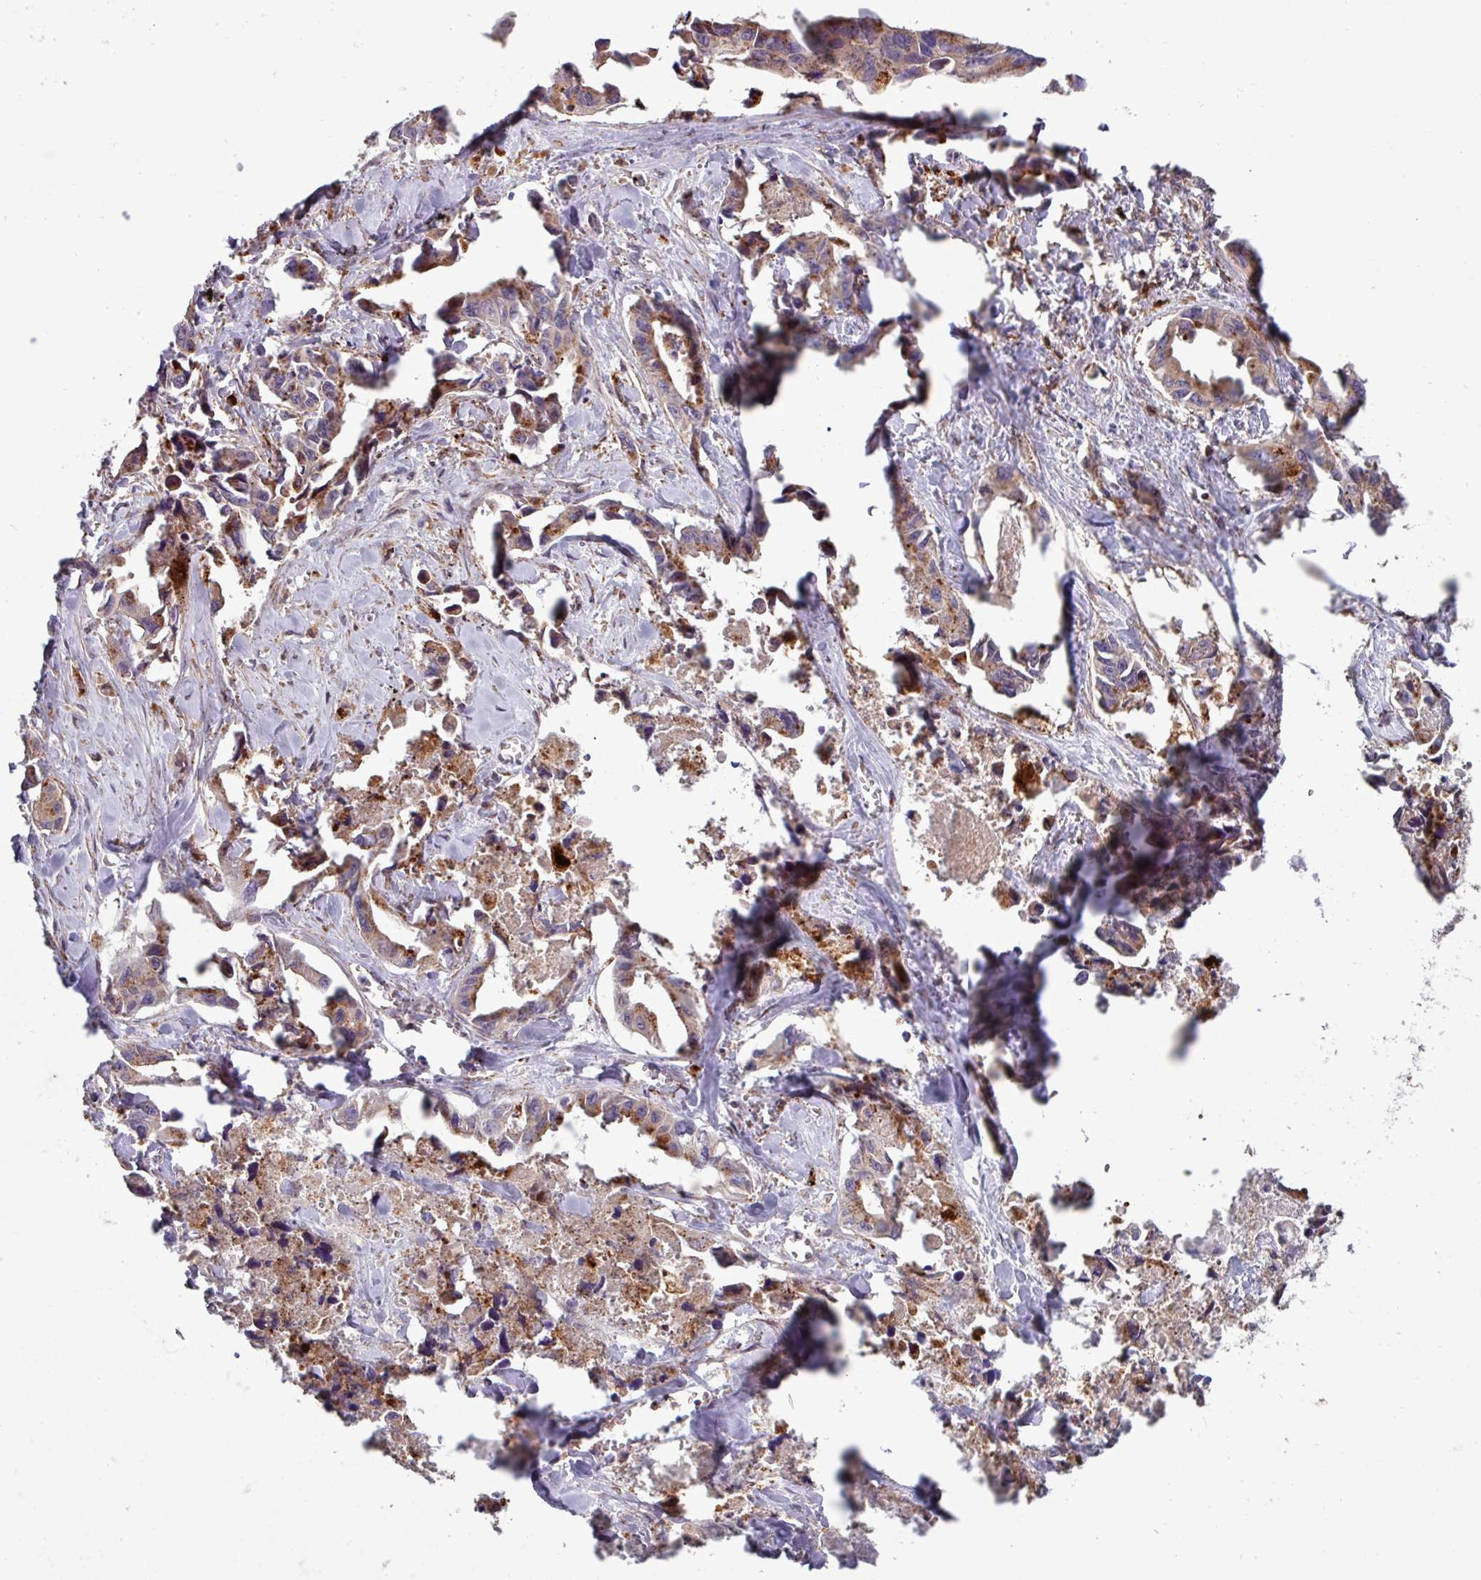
{"staining": {"intensity": "moderate", "quantity": ">75%", "location": "cytoplasmic/membranous"}, "tissue": "lung cancer", "cell_type": "Tumor cells", "image_type": "cancer", "snomed": [{"axis": "morphology", "description": "Adenocarcinoma, NOS"}, {"axis": "topography", "description": "Lung"}], "caption": "Immunohistochemistry (IHC) staining of lung cancer, which demonstrates medium levels of moderate cytoplasmic/membranous staining in about >75% of tumor cells indicating moderate cytoplasmic/membranous protein positivity. The staining was performed using DAB (brown) for protein detection and nuclei were counterstained in hematoxylin (blue).", "gene": "AMIGO2", "patient": {"sex": "male", "age": 64}}